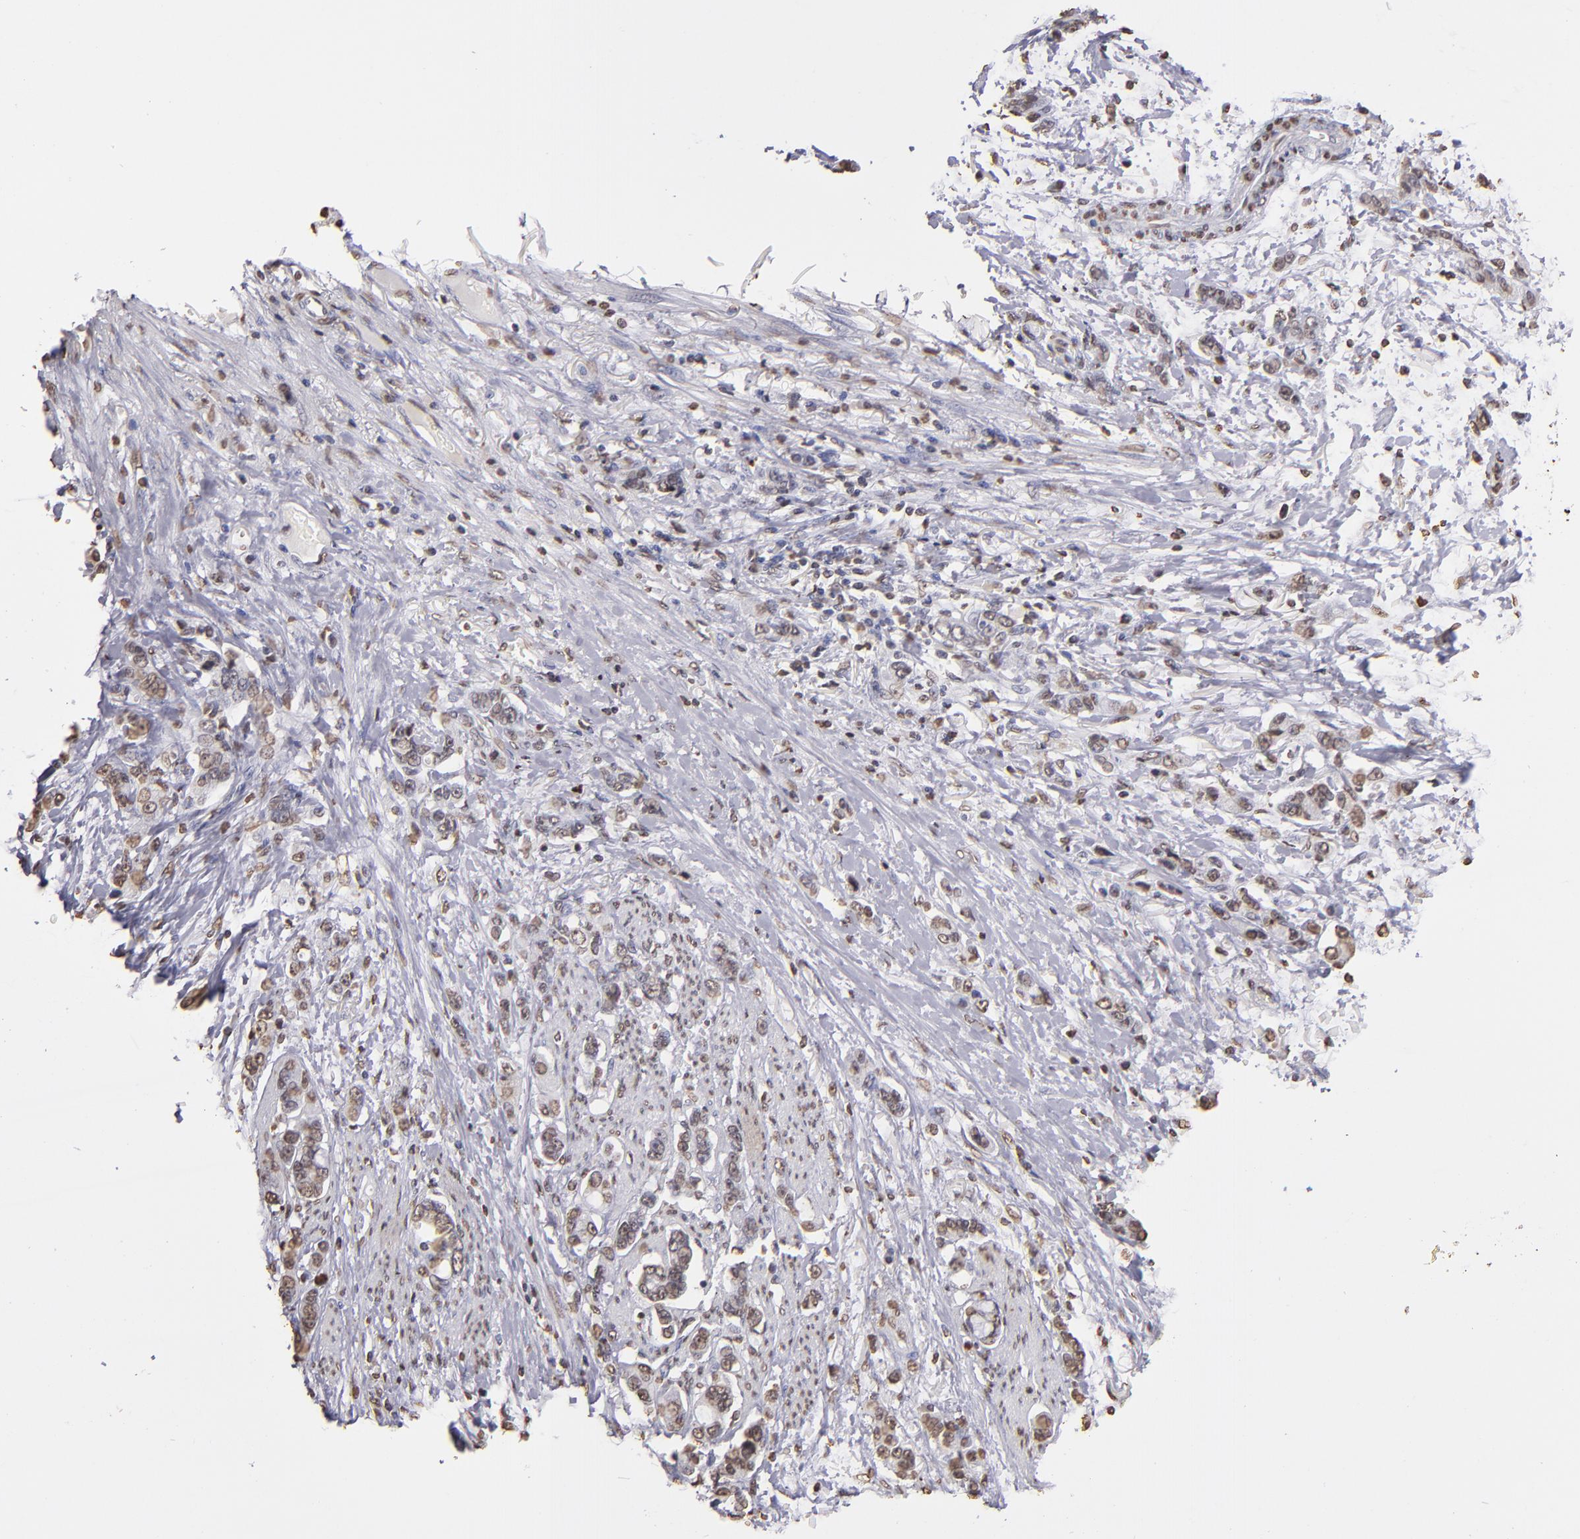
{"staining": {"intensity": "weak", "quantity": "<25%", "location": "nuclear"}, "tissue": "stomach cancer", "cell_type": "Tumor cells", "image_type": "cancer", "snomed": [{"axis": "morphology", "description": "Adenocarcinoma, NOS"}, {"axis": "topography", "description": "Stomach"}], "caption": "Immunohistochemistry (IHC) image of neoplastic tissue: human adenocarcinoma (stomach) stained with DAB (3,3'-diaminobenzidine) exhibits no significant protein staining in tumor cells.", "gene": "LBX1", "patient": {"sex": "male", "age": 78}}